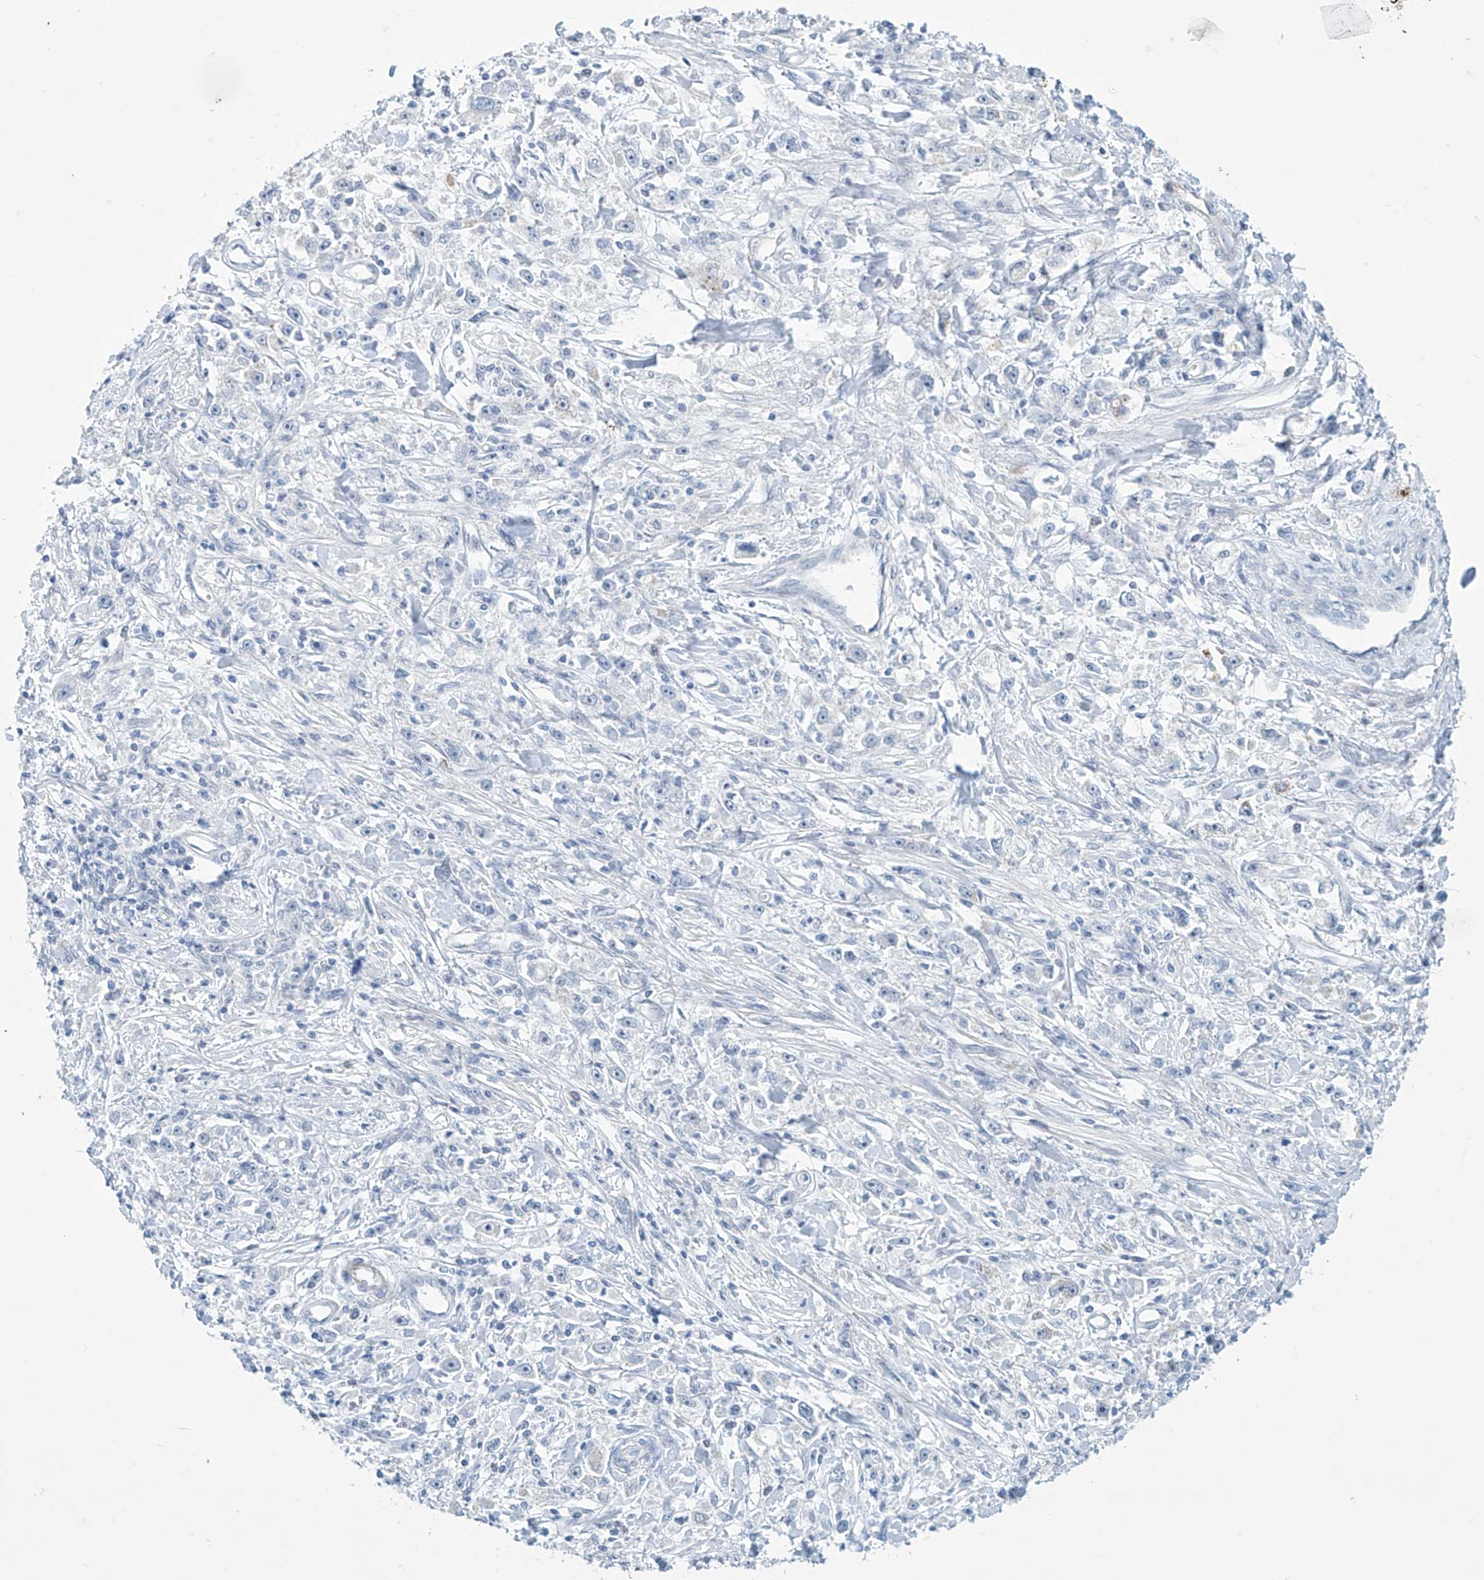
{"staining": {"intensity": "negative", "quantity": "none", "location": "none"}, "tissue": "stomach cancer", "cell_type": "Tumor cells", "image_type": "cancer", "snomed": [{"axis": "morphology", "description": "Adenocarcinoma, NOS"}, {"axis": "topography", "description": "Stomach"}], "caption": "Immunohistochemistry (IHC) histopathology image of neoplastic tissue: human stomach cancer (adenocarcinoma) stained with DAB (3,3'-diaminobenzidine) demonstrates no significant protein positivity in tumor cells.", "gene": "SLC35A5", "patient": {"sex": "female", "age": 59}}